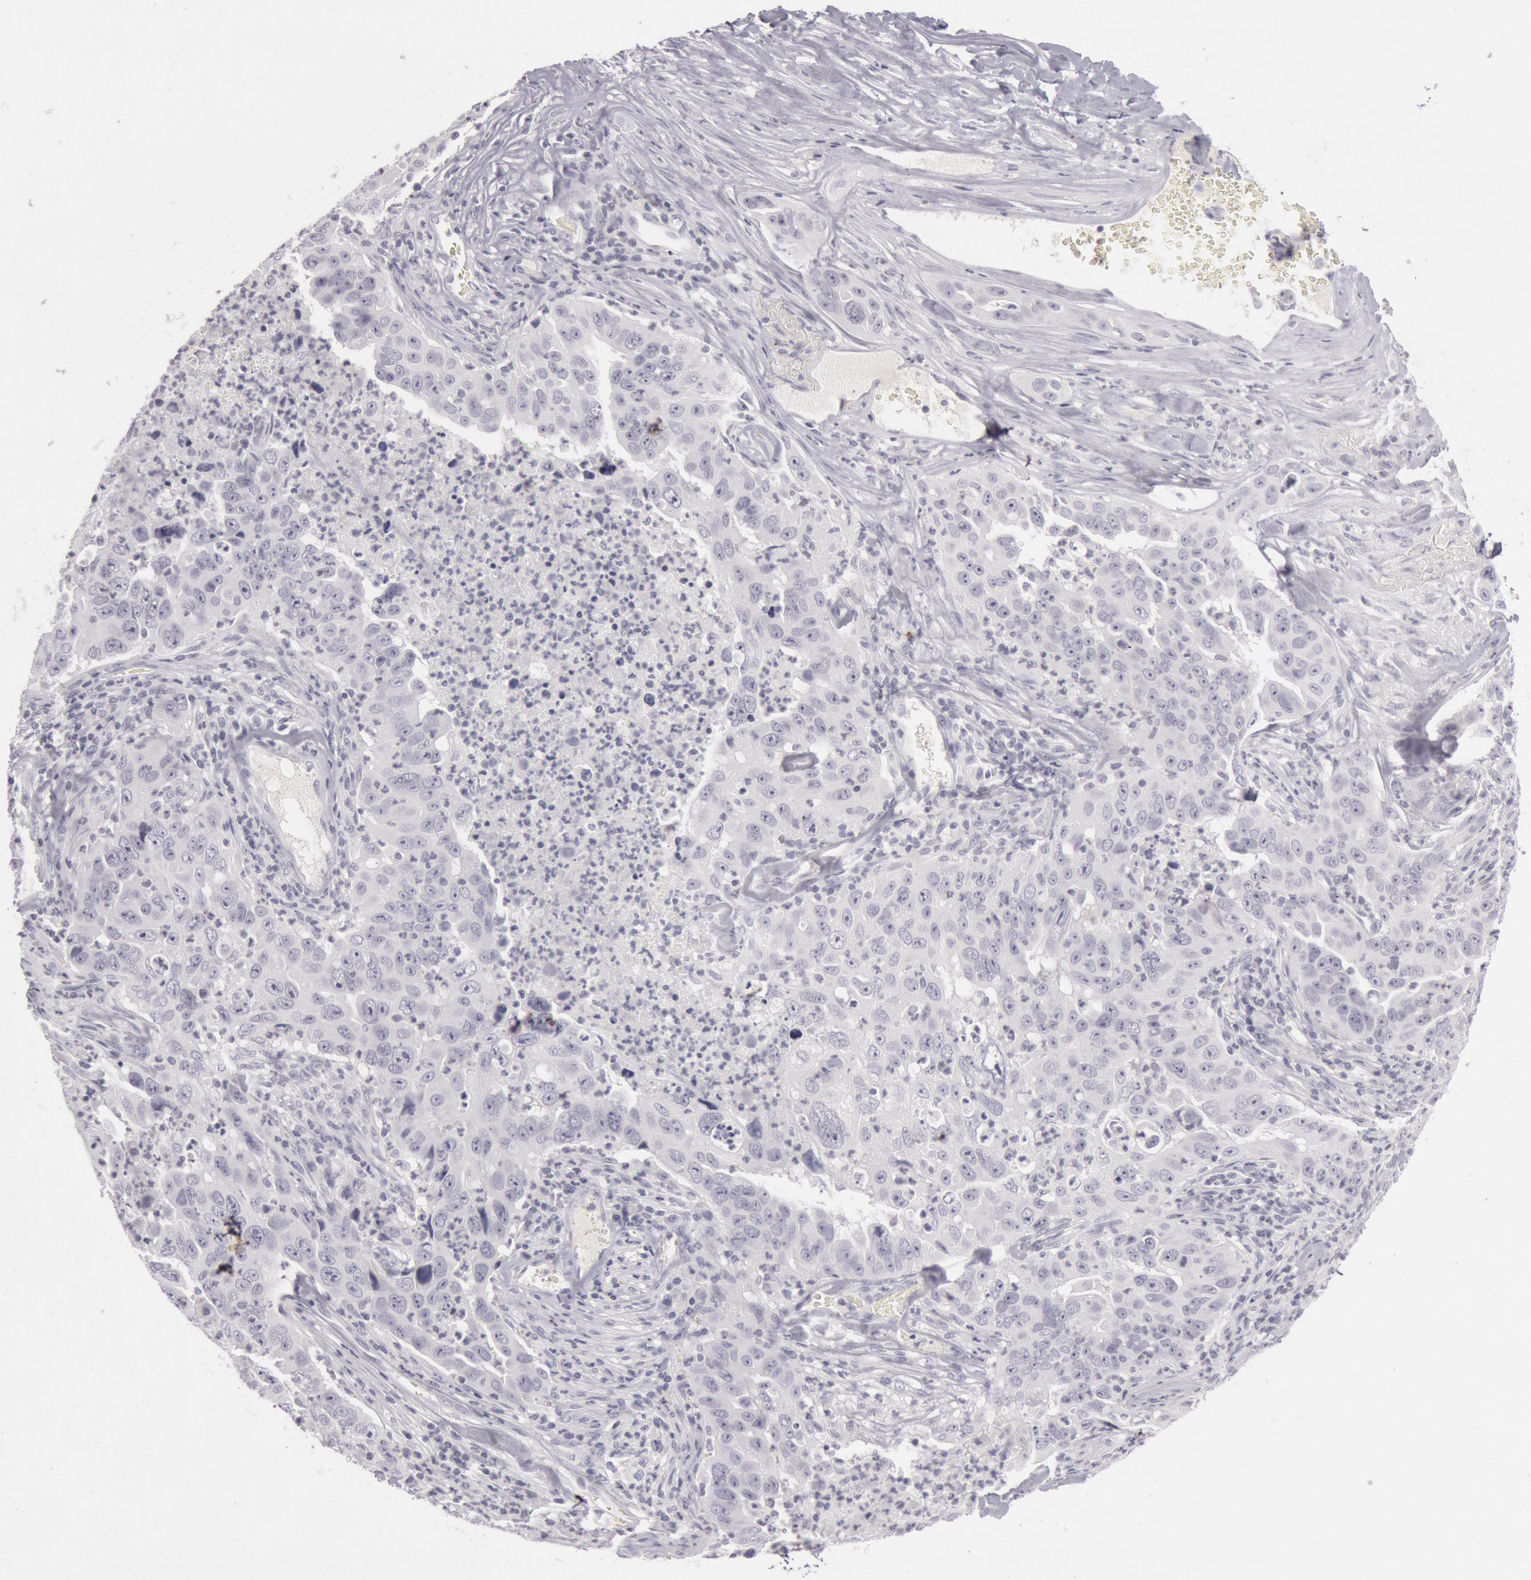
{"staining": {"intensity": "negative", "quantity": "none", "location": "none"}, "tissue": "lung cancer", "cell_type": "Tumor cells", "image_type": "cancer", "snomed": [{"axis": "morphology", "description": "Squamous cell carcinoma, NOS"}, {"axis": "topography", "description": "Lung"}], "caption": "Lung squamous cell carcinoma was stained to show a protein in brown. There is no significant expression in tumor cells. (Brightfield microscopy of DAB (3,3'-diaminobenzidine) immunohistochemistry (IHC) at high magnification).", "gene": "KRT16", "patient": {"sex": "male", "age": 64}}